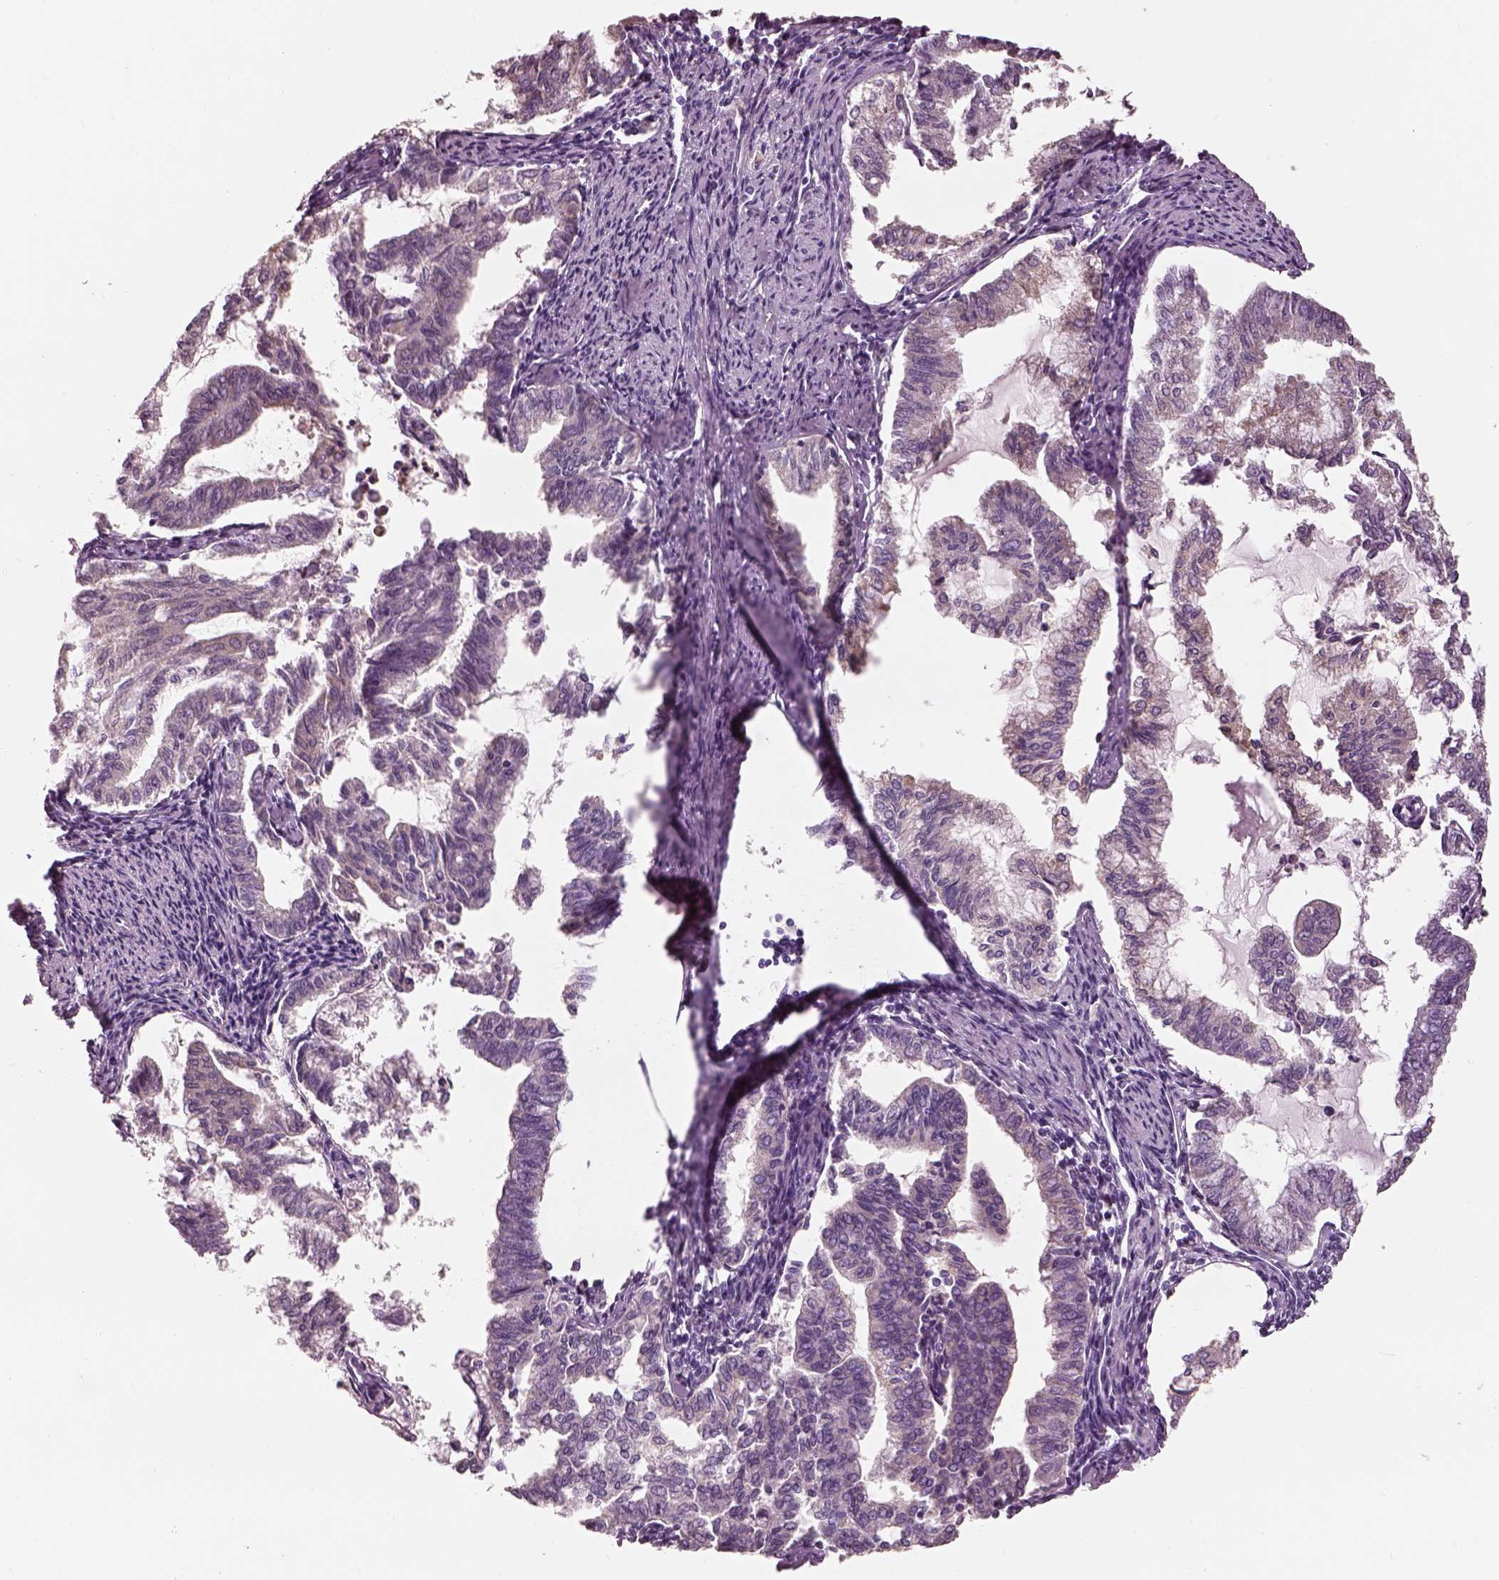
{"staining": {"intensity": "negative", "quantity": "none", "location": "none"}, "tissue": "endometrial cancer", "cell_type": "Tumor cells", "image_type": "cancer", "snomed": [{"axis": "morphology", "description": "Adenocarcinoma, NOS"}, {"axis": "topography", "description": "Endometrium"}], "caption": "Tumor cells are negative for brown protein staining in endometrial adenocarcinoma.", "gene": "PNOC", "patient": {"sex": "female", "age": 79}}